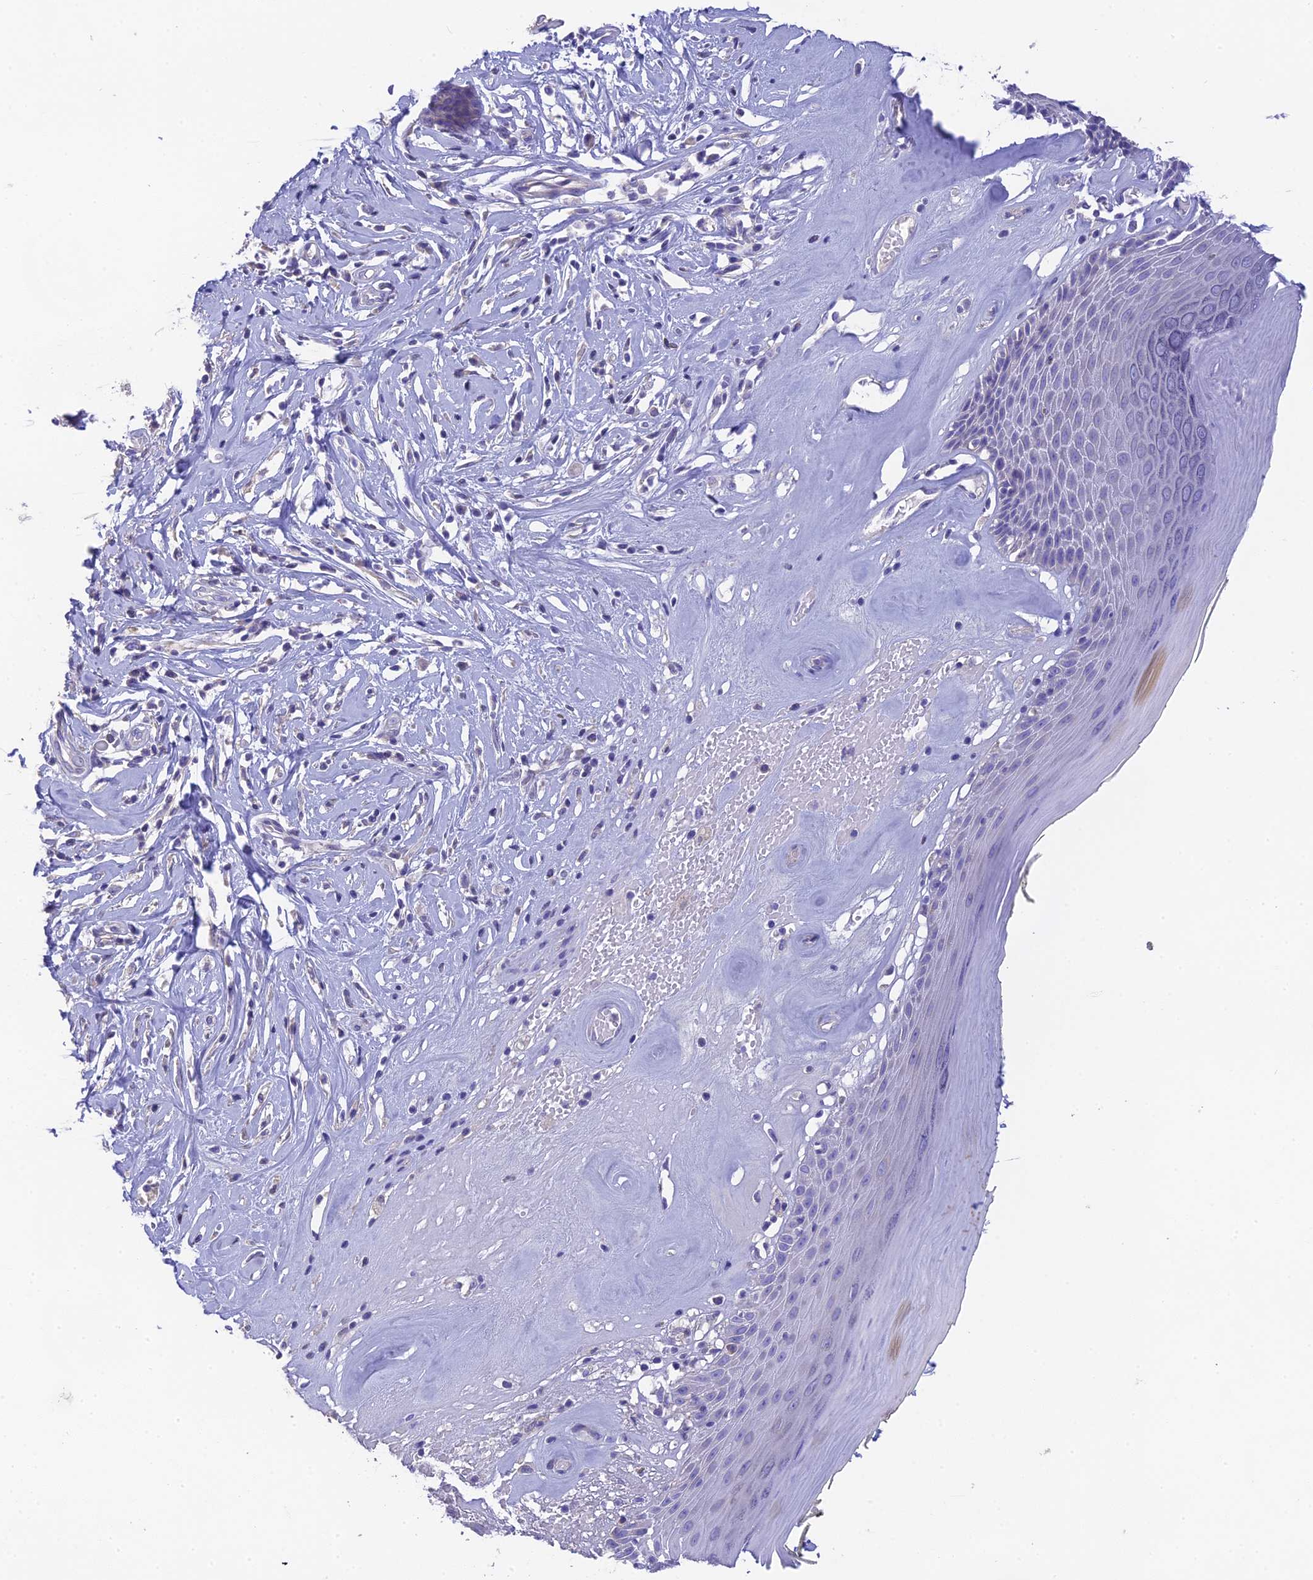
{"staining": {"intensity": "negative", "quantity": "none", "location": "none"}, "tissue": "skin", "cell_type": "Epidermal cells", "image_type": "normal", "snomed": [{"axis": "morphology", "description": "Normal tissue, NOS"}, {"axis": "morphology", "description": "Inflammation, NOS"}, {"axis": "topography", "description": "Vulva"}], "caption": "Photomicrograph shows no significant protein expression in epidermal cells of benign skin. The staining was performed using DAB (3,3'-diaminobenzidine) to visualize the protein expression in brown, while the nuclei were stained in blue with hematoxylin (Magnification: 20x).", "gene": "HSD17B2", "patient": {"sex": "female", "age": 84}}